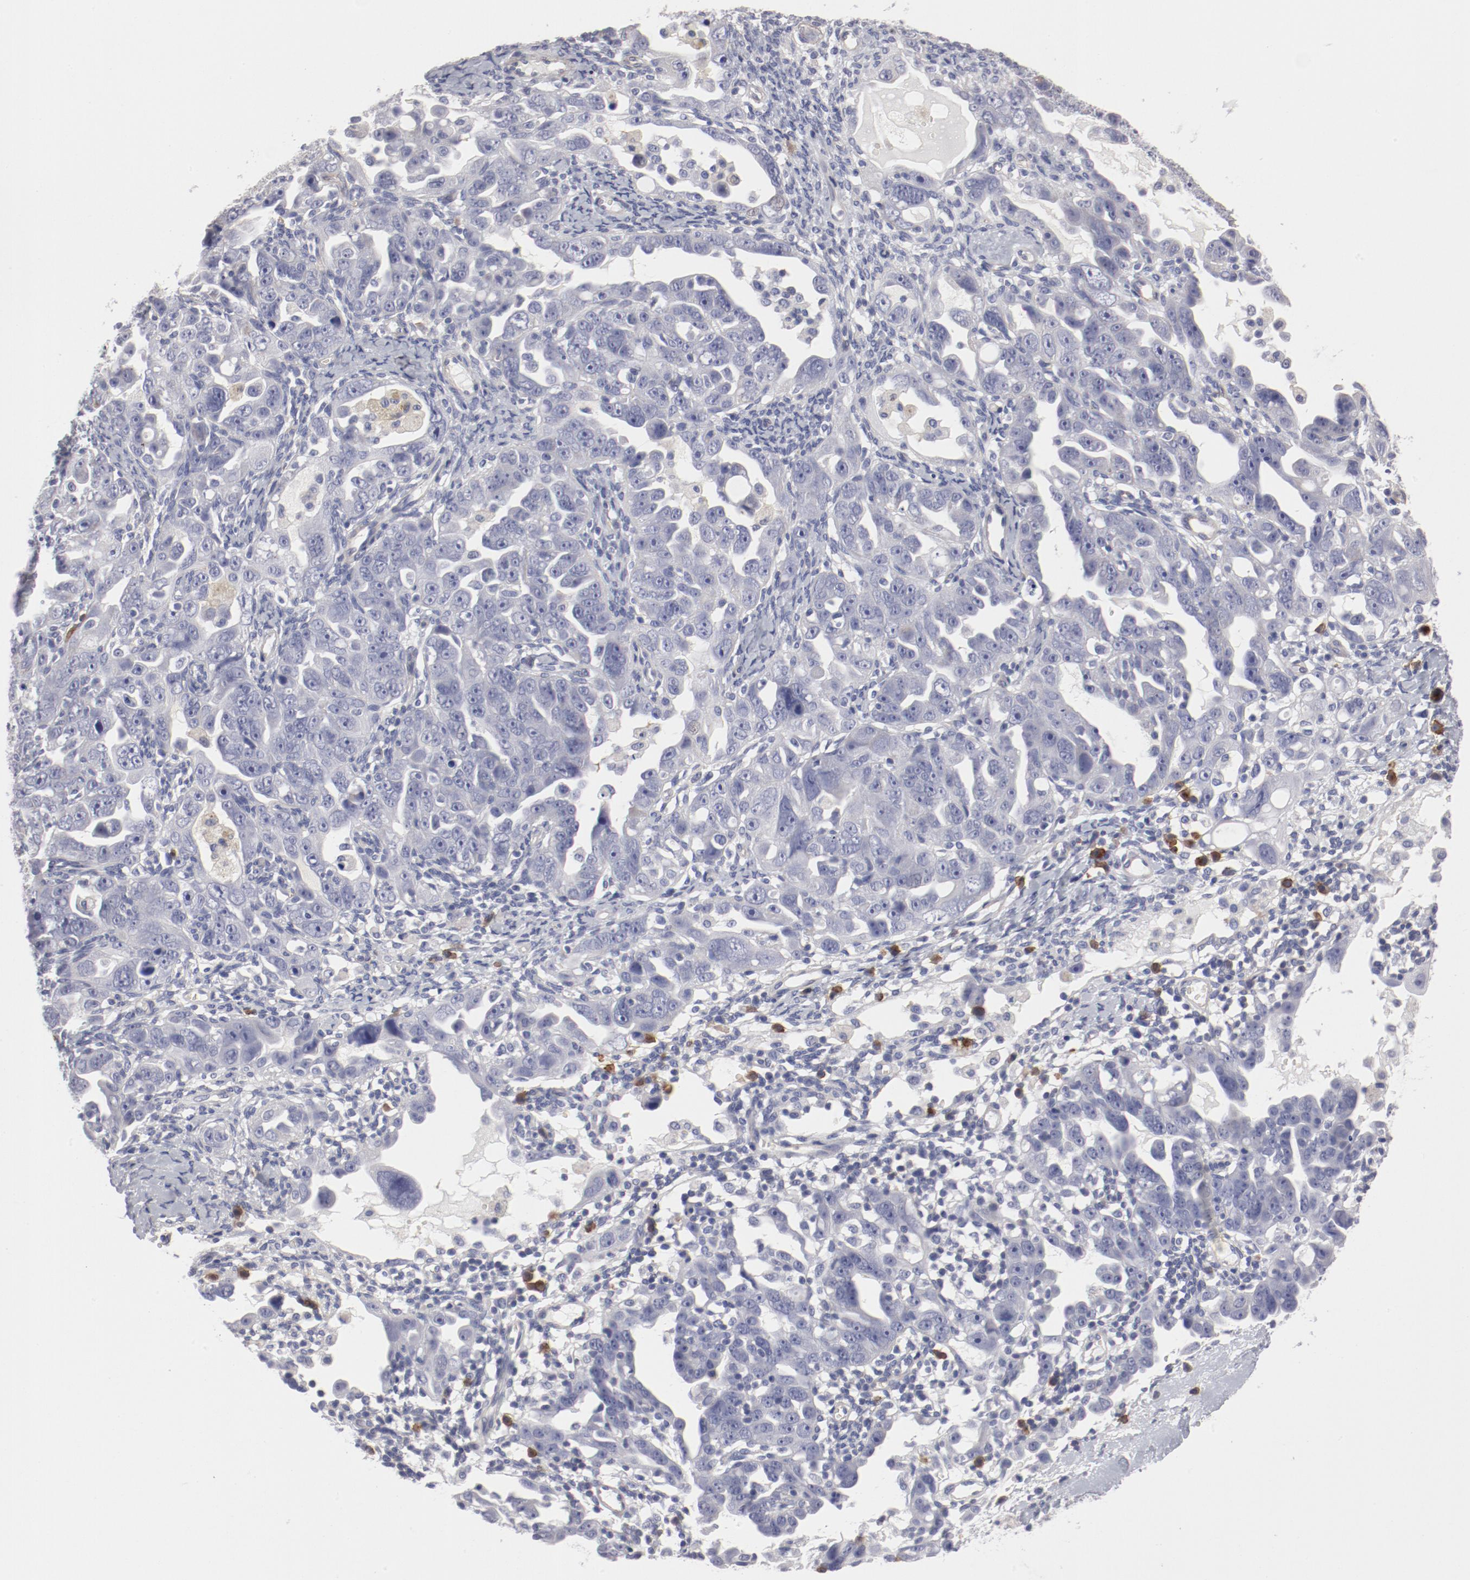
{"staining": {"intensity": "negative", "quantity": "none", "location": "none"}, "tissue": "ovarian cancer", "cell_type": "Tumor cells", "image_type": "cancer", "snomed": [{"axis": "morphology", "description": "Cystadenocarcinoma, serous, NOS"}, {"axis": "topography", "description": "Ovary"}], "caption": "Image shows no significant protein staining in tumor cells of ovarian cancer.", "gene": "LAX1", "patient": {"sex": "female", "age": 66}}